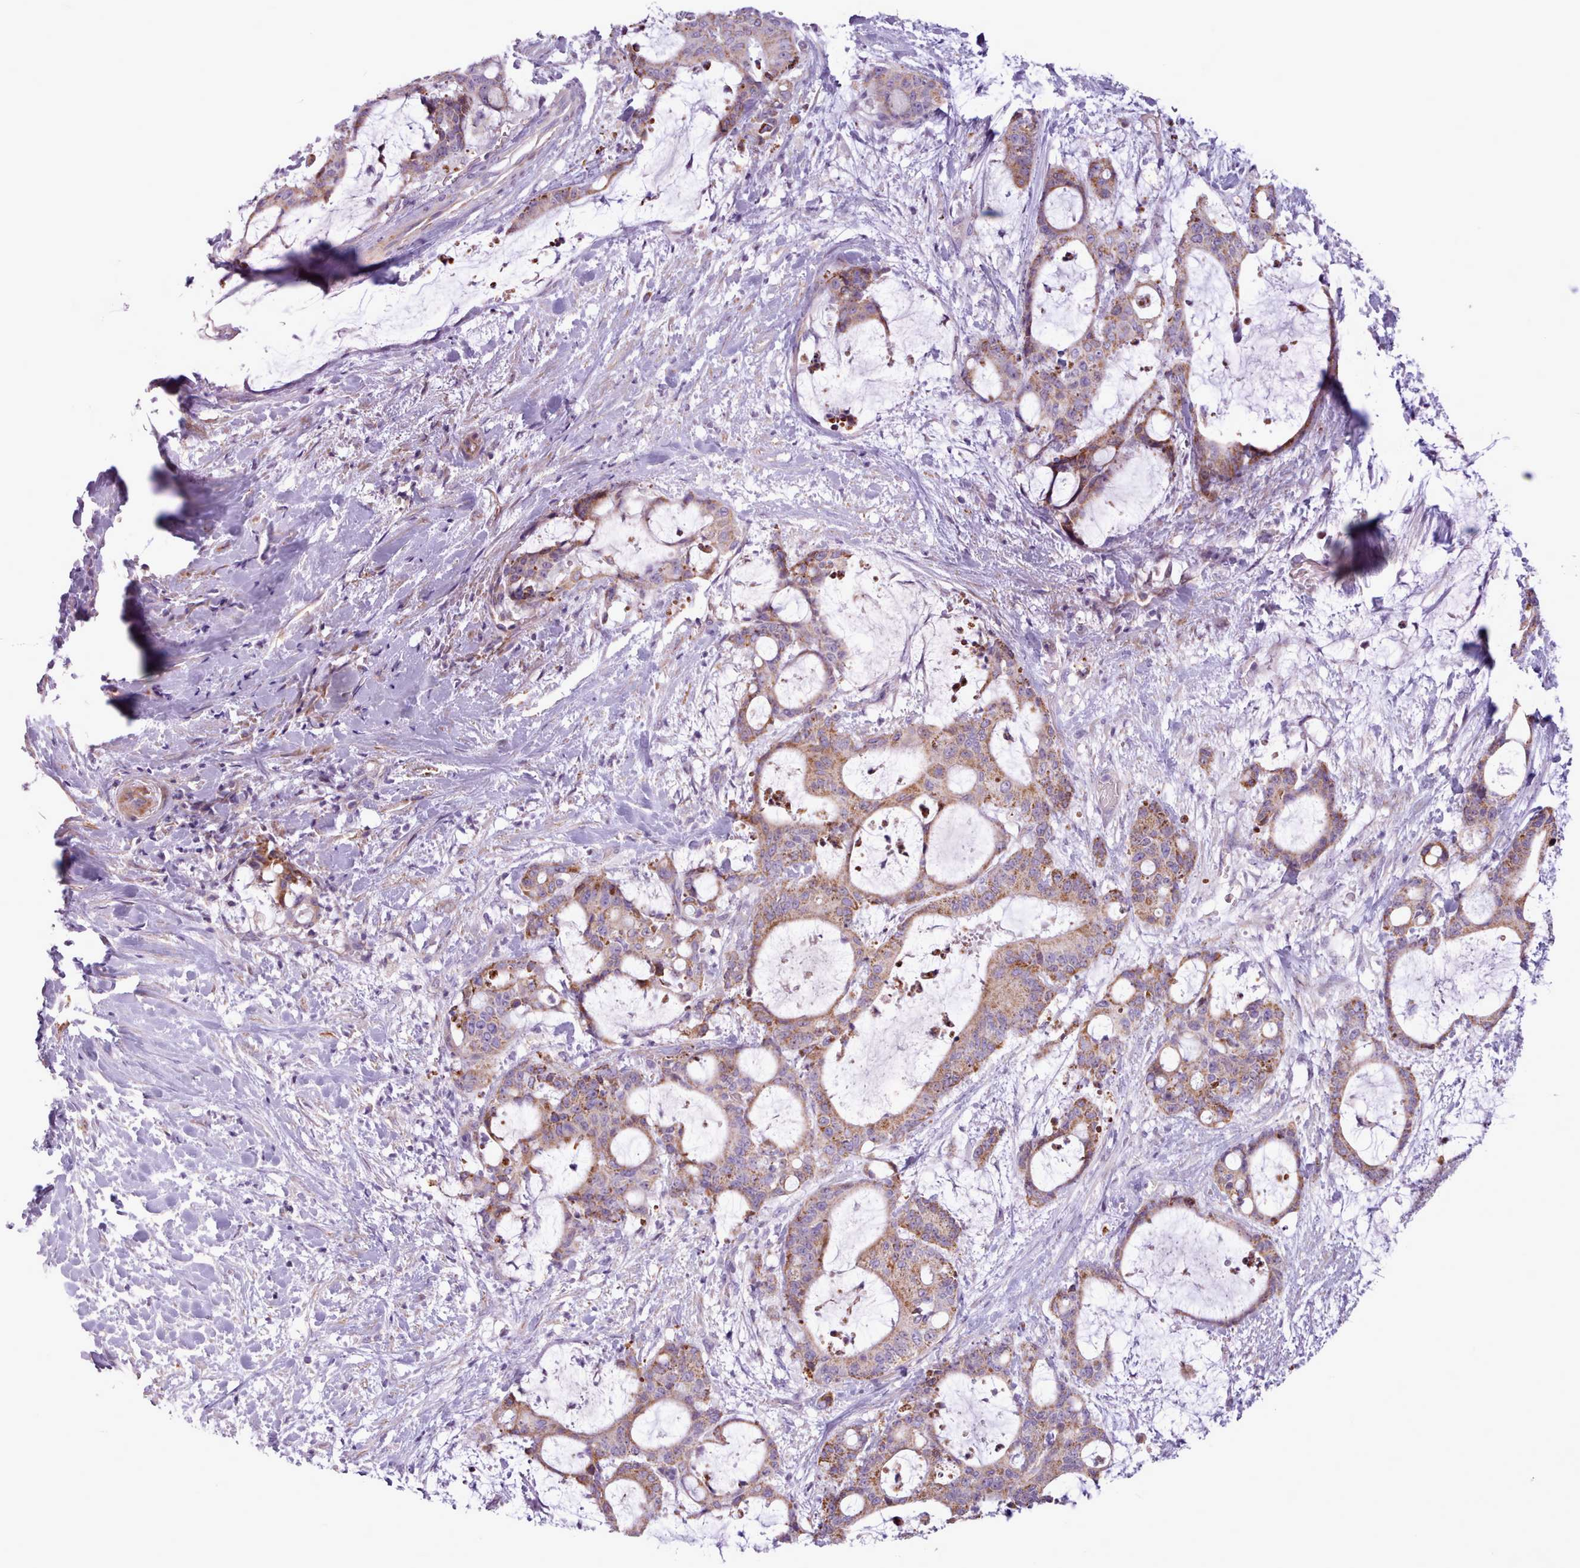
{"staining": {"intensity": "moderate", "quantity": ">75%", "location": "cytoplasmic/membranous"}, "tissue": "liver cancer", "cell_type": "Tumor cells", "image_type": "cancer", "snomed": [{"axis": "morphology", "description": "Normal tissue, NOS"}, {"axis": "morphology", "description": "Cholangiocarcinoma"}, {"axis": "topography", "description": "Liver"}, {"axis": "topography", "description": "Peripheral nerve tissue"}], "caption": "Protein expression by immunohistochemistry (IHC) displays moderate cytoplasmic/membranous positivity in about >75% of tumor cells in cholangiocarcinoma (liver). The staining is performed using DAB brown chromogen to label protein expression. The nuclei are counter-stained blue using hematoxylin.", "gene": "AVL9", "patient": {"sex": "female", "age": 73}}